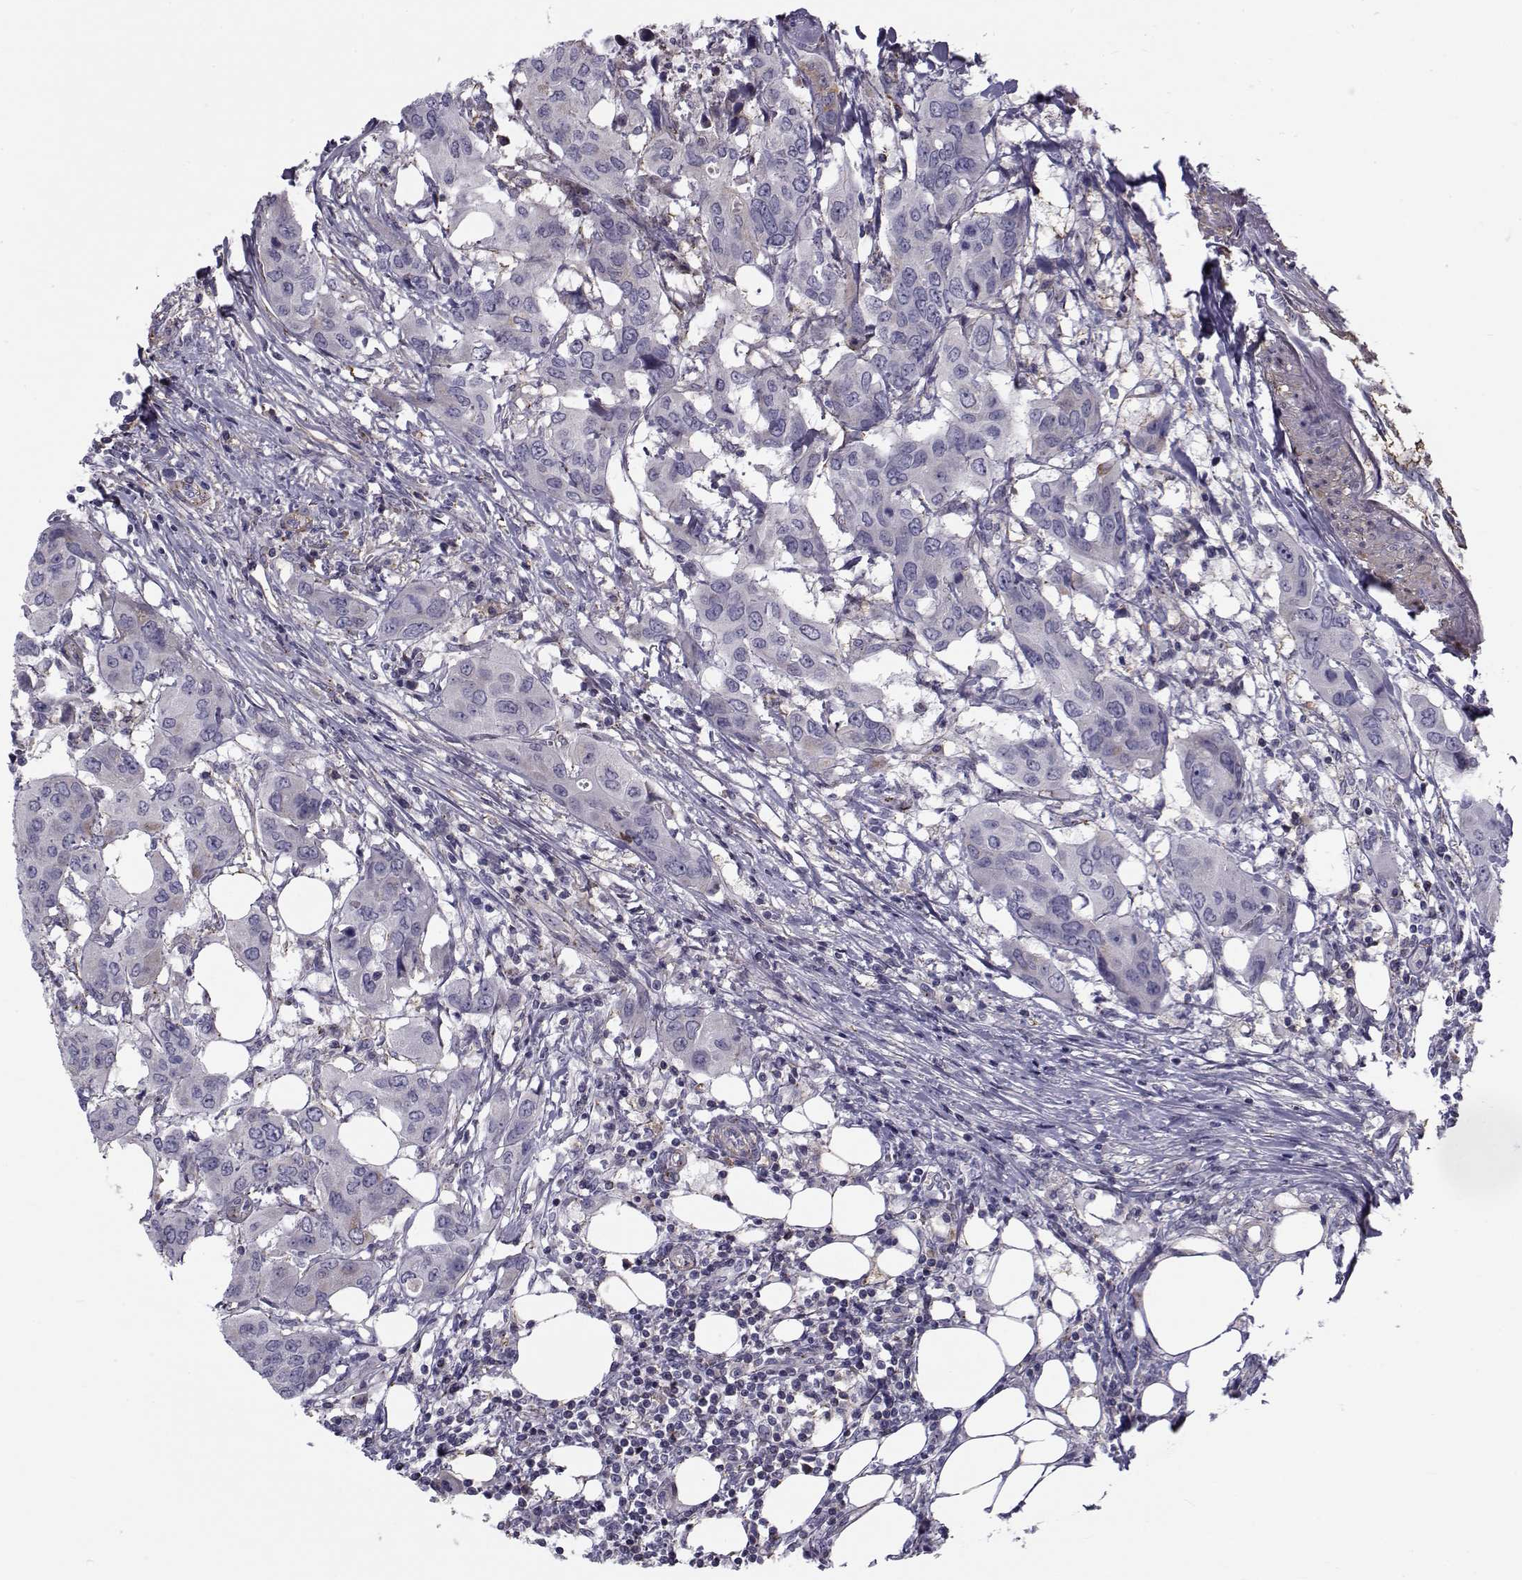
{"staining": {"intensity": "negative", "quantity": "none", "location": "none"}, "tissue": "urothelial cancer", "cell_type": "Tumor cells", "image_type": "cancer", "snomed": [{"axis": "morphology", "description": "Urothelial carcinoma, NOS"}, {"axis": "morphology", "description": "Urothelial carcinoma, High grade"}, {"axis": "topography", "description": "Urinary bladder"}], "caption": "Protein analysis of transitional cell carcinoma displays no significant staining in tumor cells.", "gene": "LRRC27", "patient": {"sex": "male", "age": 63}}